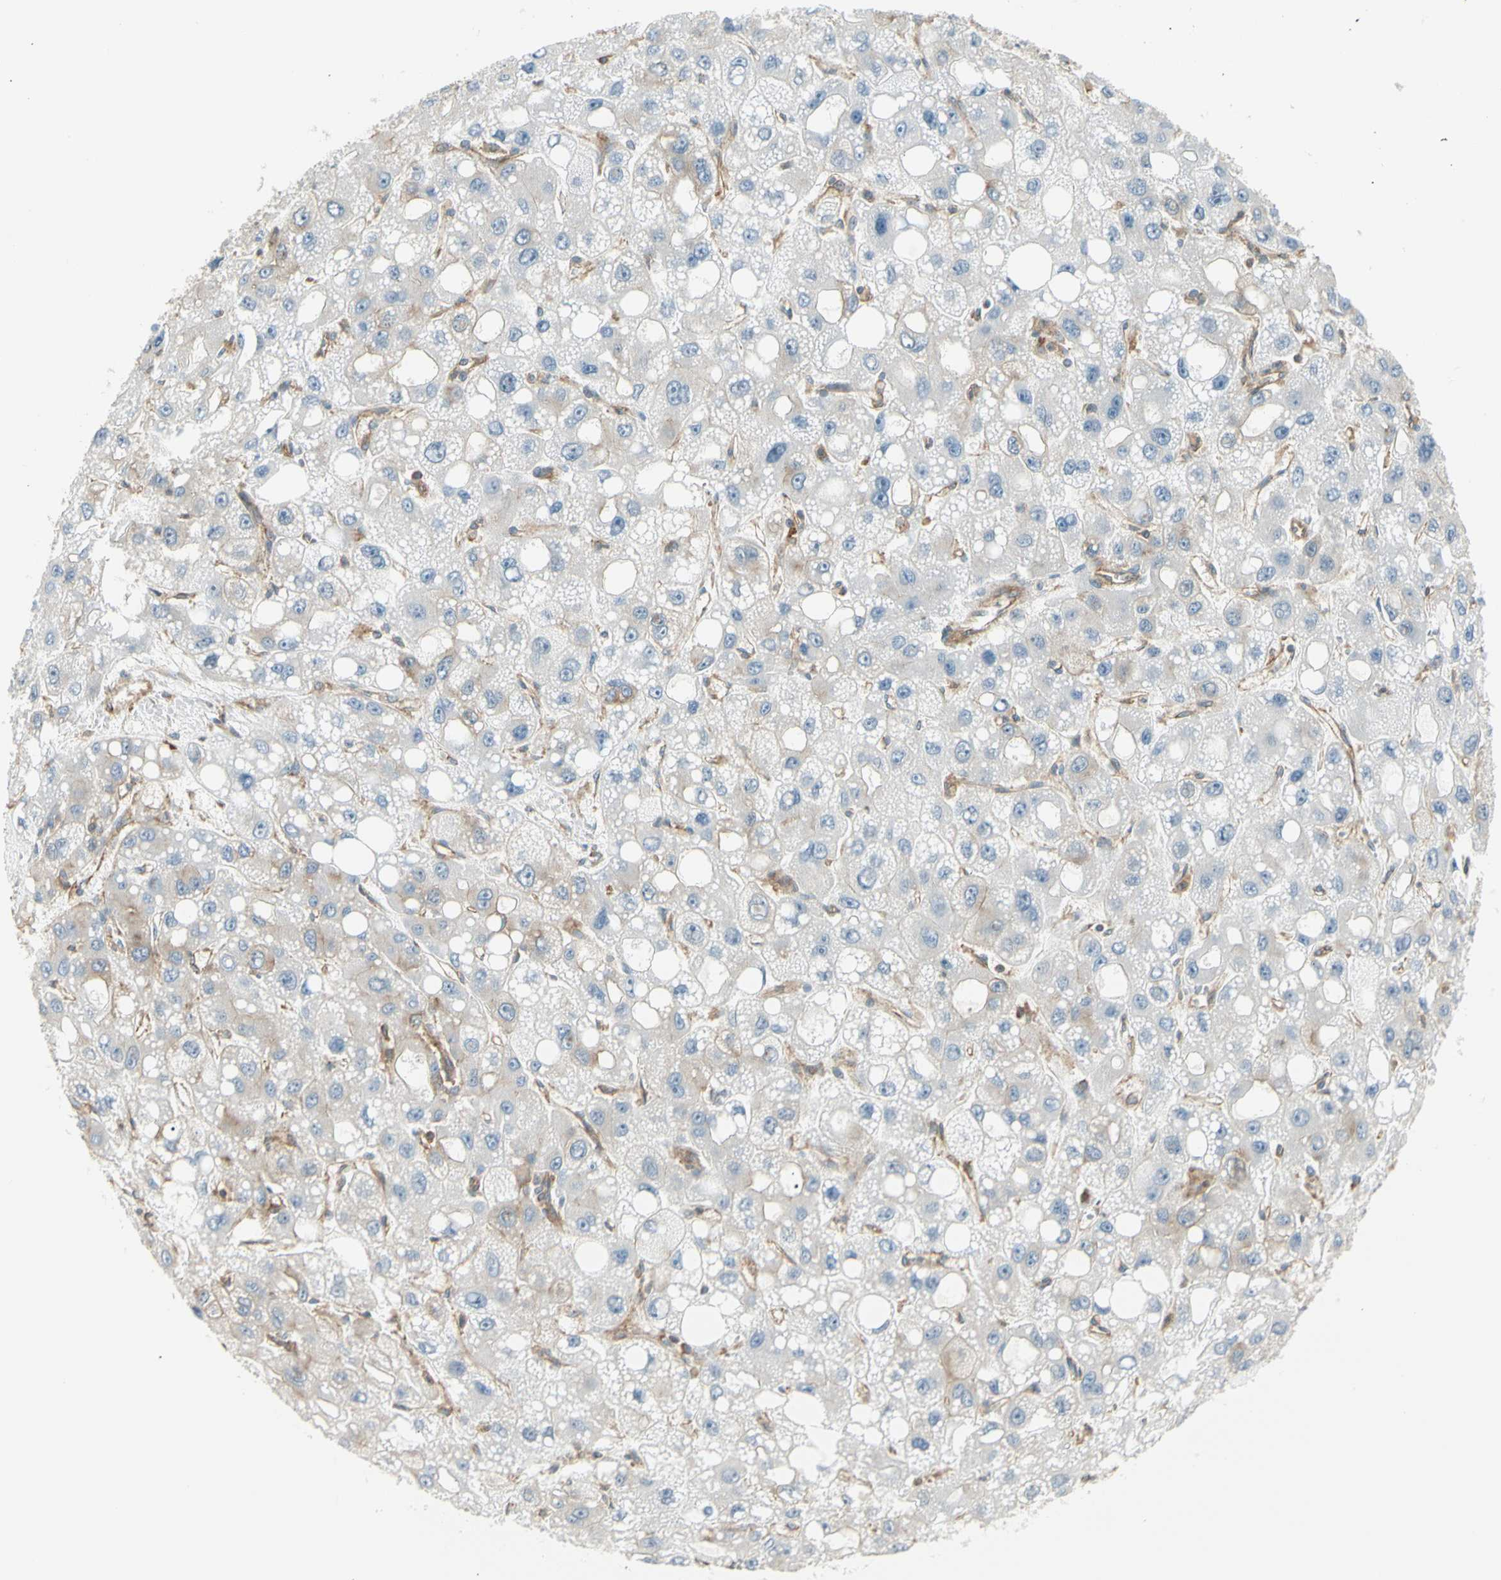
{"staining": {"intensity": "weak", "quantity": "<25%", "location": "cytoplasmic/membranous"}, "tissue": "liver cancer", "cell_type": "Tumor cells", "image_type": "cancer", "snomed": [{"axis": "morphology", "description": "Carcinoma, Hepatocellular, NOS"}, {"axis": "topography", "description": "Liver"}], "caption": "Tumor cells are negative for brown protein staining in liver cancer (hepatocellular carcinoma).", "gene": "AGFG1", "patient": {"sex": "male", "age": 55}}